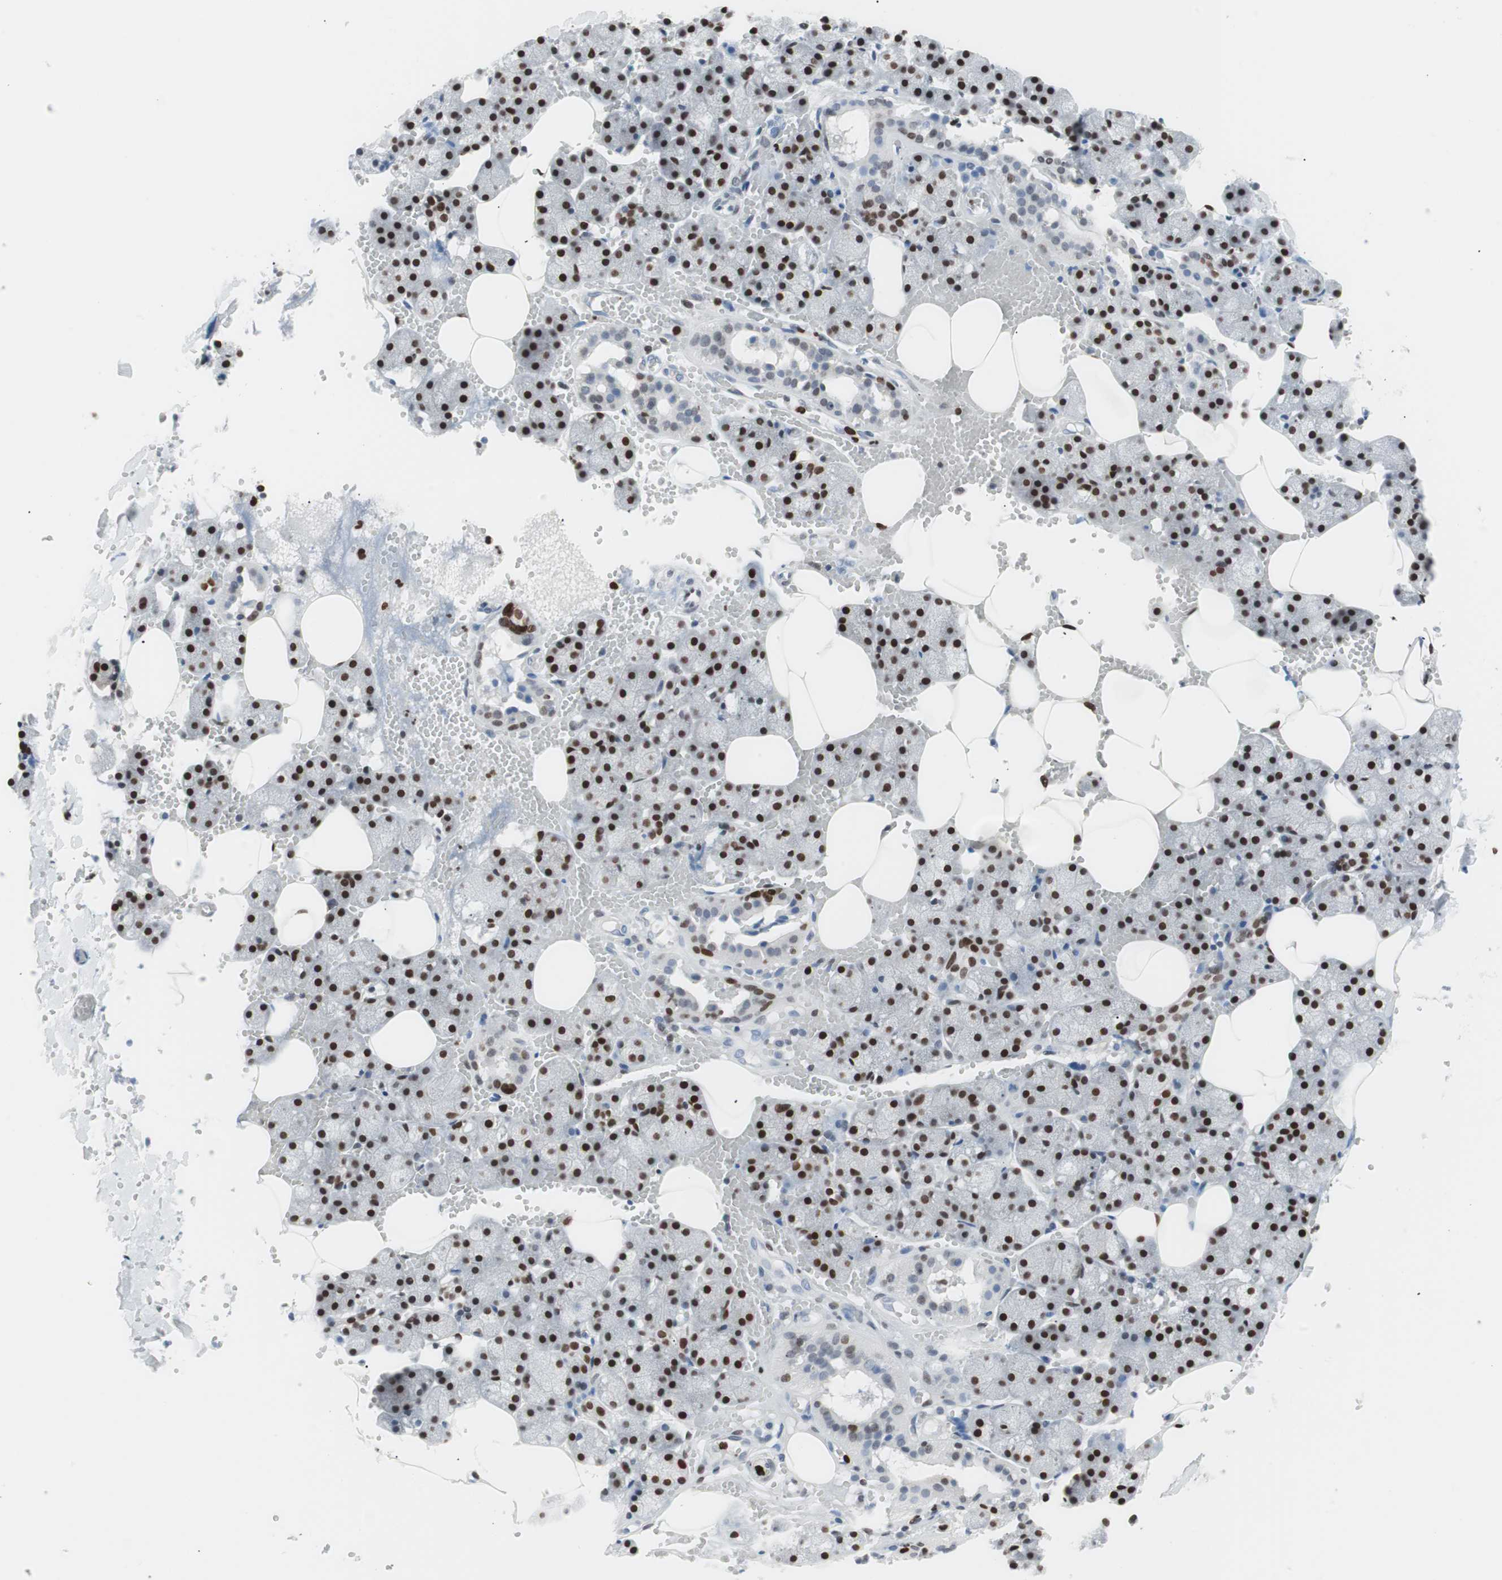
{"staining": {"intensity": "strong", "quantity": ">75%", "location": "nuclear"}, "tissue": "salivary gland", "cell_type": "Glandular cells", "image_type": "normal", "snomed": [{"axis": "morphology", "description": "Normal tissue, NOS"}, {"axis": "topography", "description": "Salivary gland"}], "caption": "High-magnification brightfield microscopy of unremarkable salivary gland stained with DAB (brown) and counterstained with hematoxylin (blue). glandular cells exhibit strong nuclear expression is present in about>75% of cells. The staining is performed using DAB brown chromogen to label protein expression. The nuclei are counter-stained blue using hematoxylin.", "gene": "CEBPB", "patient": {"sex": "male", "age": 62}}